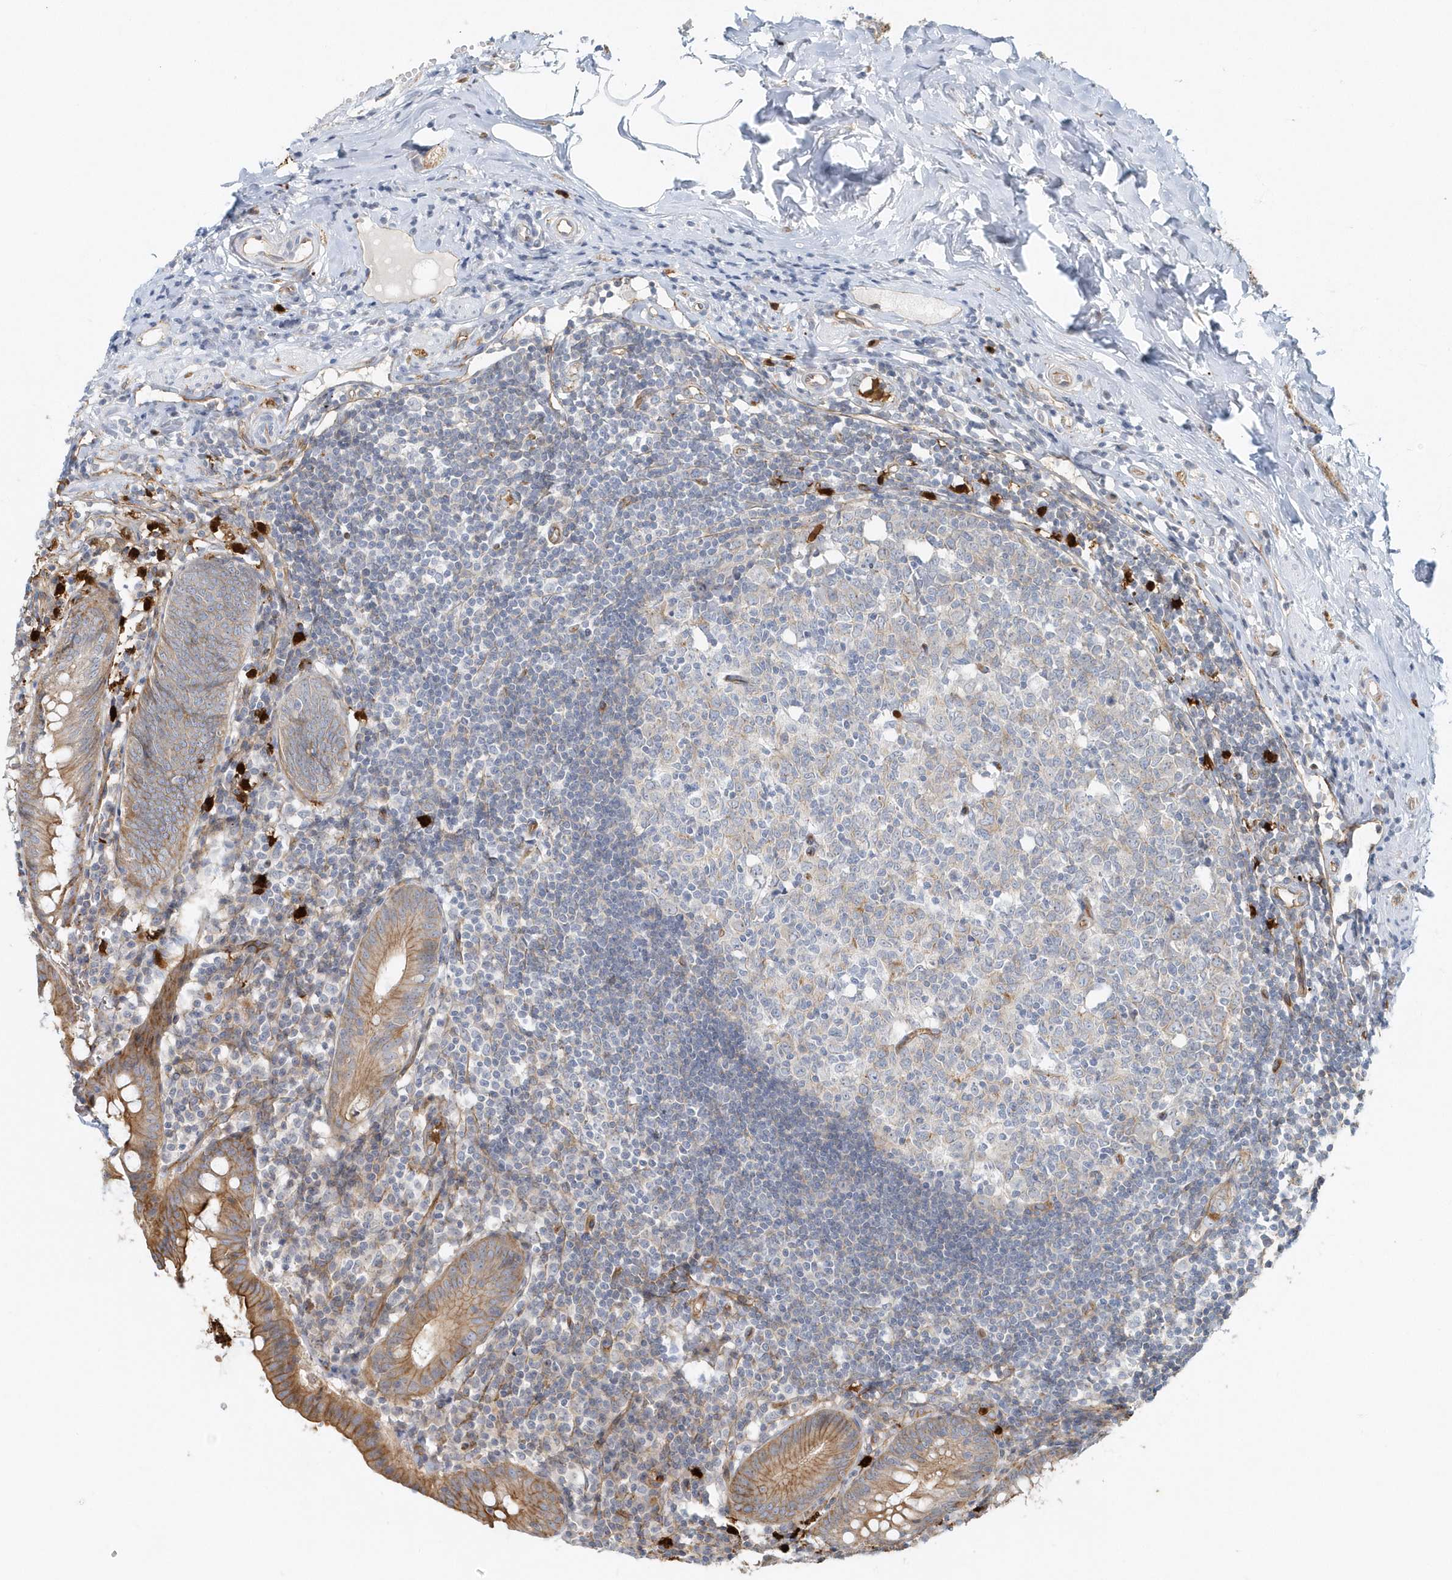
{"staining": {"intensity": "moderate", "quantity": ">75%", "location": "cytoplasmic/membranous"}, "tissue": "appendix", "cell_type": "Glandular cells", "image_type": "normal", "snomed": [{"axis": "morphology", "description": "Normal tissue, NOS"}, {"axis": "topography", "description": "Appendix"}], "caption": "IHC image of benign appendix: human appendix stained using IHC shows medium levels of moderate protein expression localized specifically in the cytoplasmic/membranous of glandular cells, appearing as a cytoplasmic/membranous brown color.", "gene": "DNAH1", "patient": {"sex": "female", "age": 54}}